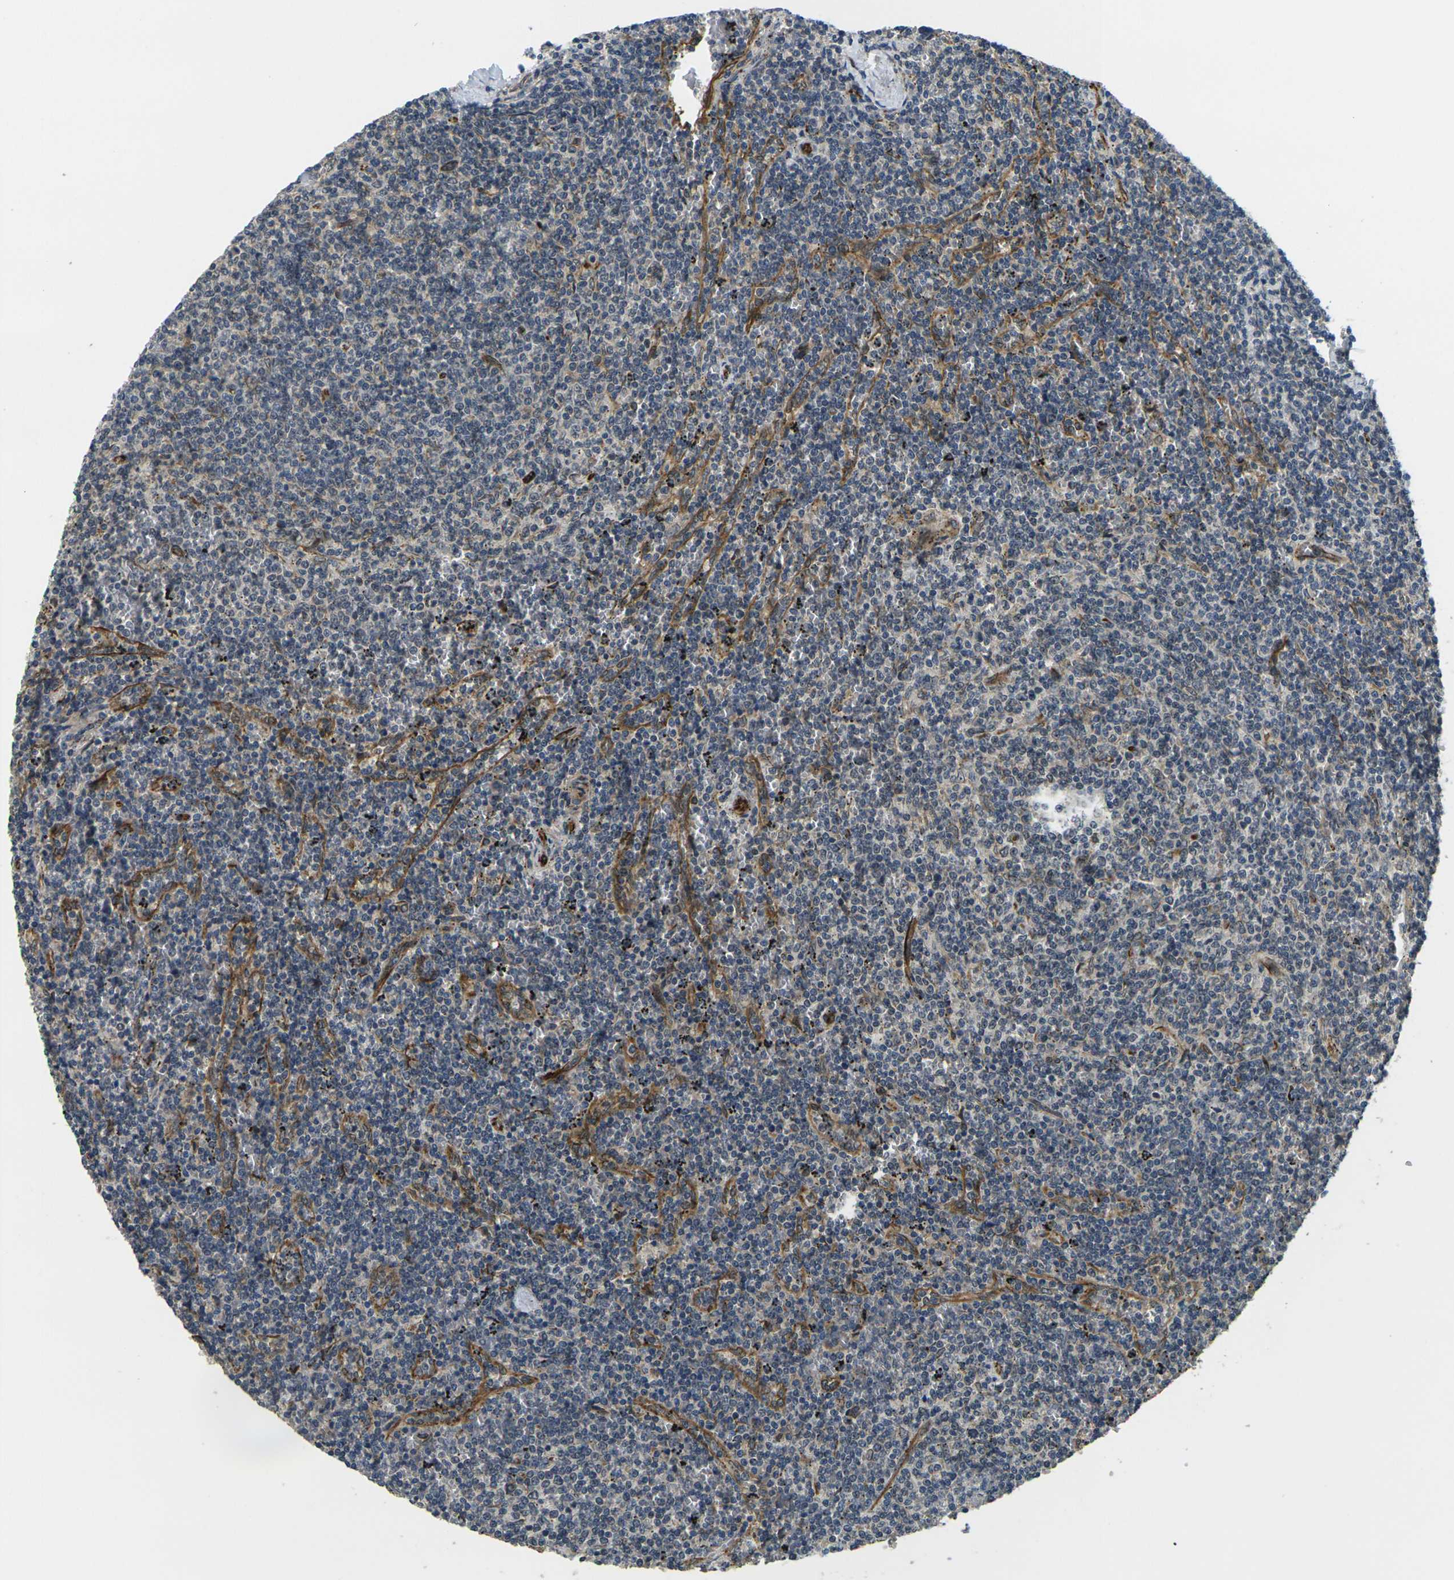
{"staining": {"intensity": "weak", "quantity": "<25%", "location": "cytoplasmic/membranous"}, "tissue": "lymphoma", "cell_type": "Tumor cells", "image_type": "cancer", "snomed": [{"axis": "morphology", "description": "Malignant lymphoma, non-Hodgkin's type, Low grade"}, {"axis": "topography", "description": "Spleen"}], "caption": "This micrograph is of lymphoma stained with immunohistochemistry (IHC) to label a protein in brown with the nuclei are counter-stained blue. There is no expression in tumor cells. The staining was performed using DAB to visualize the protein expression in brown, while the nuclei were stained in blue with hematoxylin (Magnification: 20x).", "gene": "FUT11", "patient": {"sex": "female", "age": 50}}